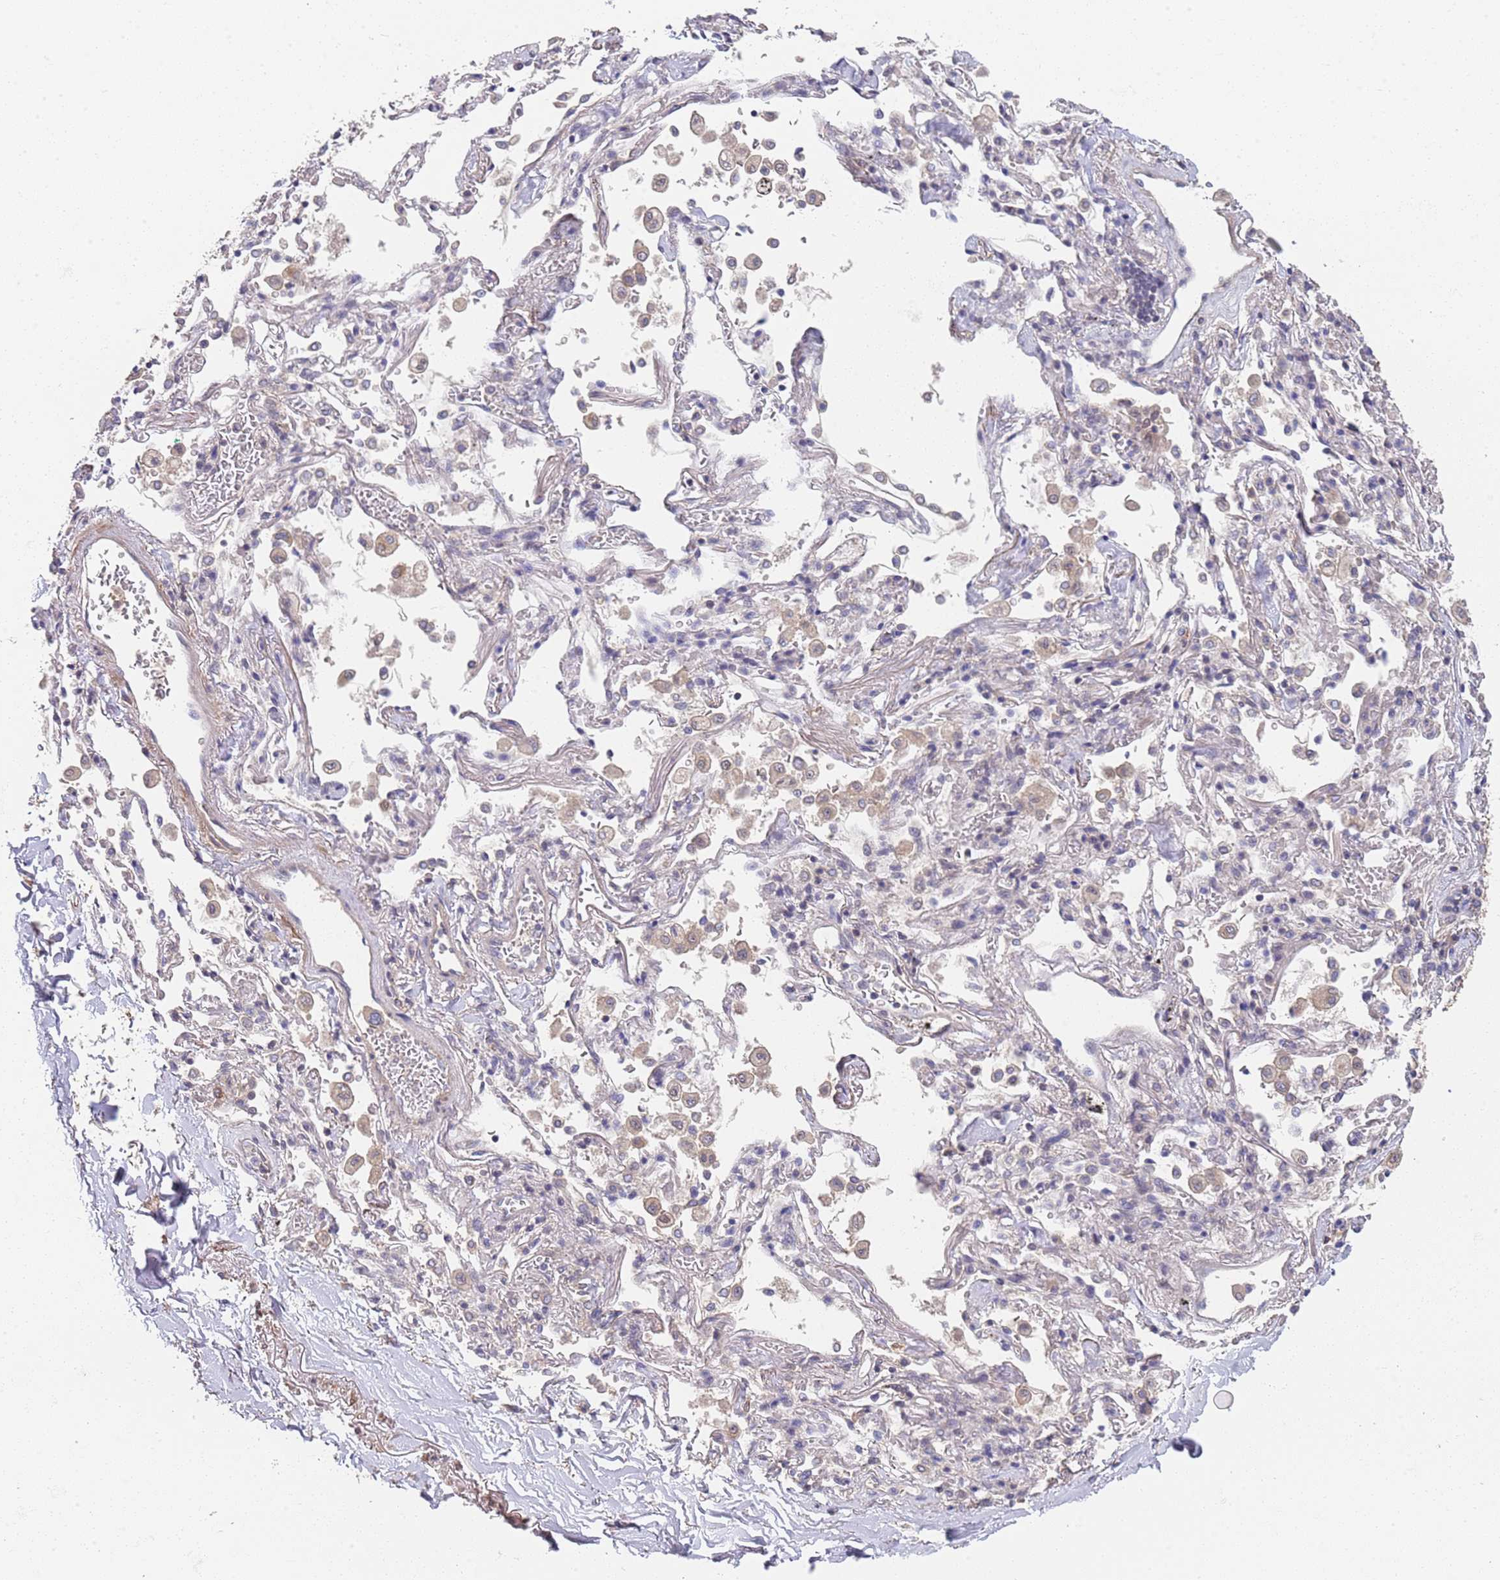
{"staining": {"intensity": "negative", "quantity": "none", "location": "none"}, "tissue": "adipose tissue", "cell_type": "Adipocytes", "image_type": "normal", "snomed": [{"axis": "morphology", "description": "Normal tissue, NOS"}, {"axis": "topography", "description": "Cartilage tissue"}], "caption": "IHC of unremarkable human adipose tissue reveals no positivity in adipocytes. (DAB immunohistochemistry (IHC), high magnification).", "gene": "B4GALT4", "patient": {"sex": "male", "age": 73}}